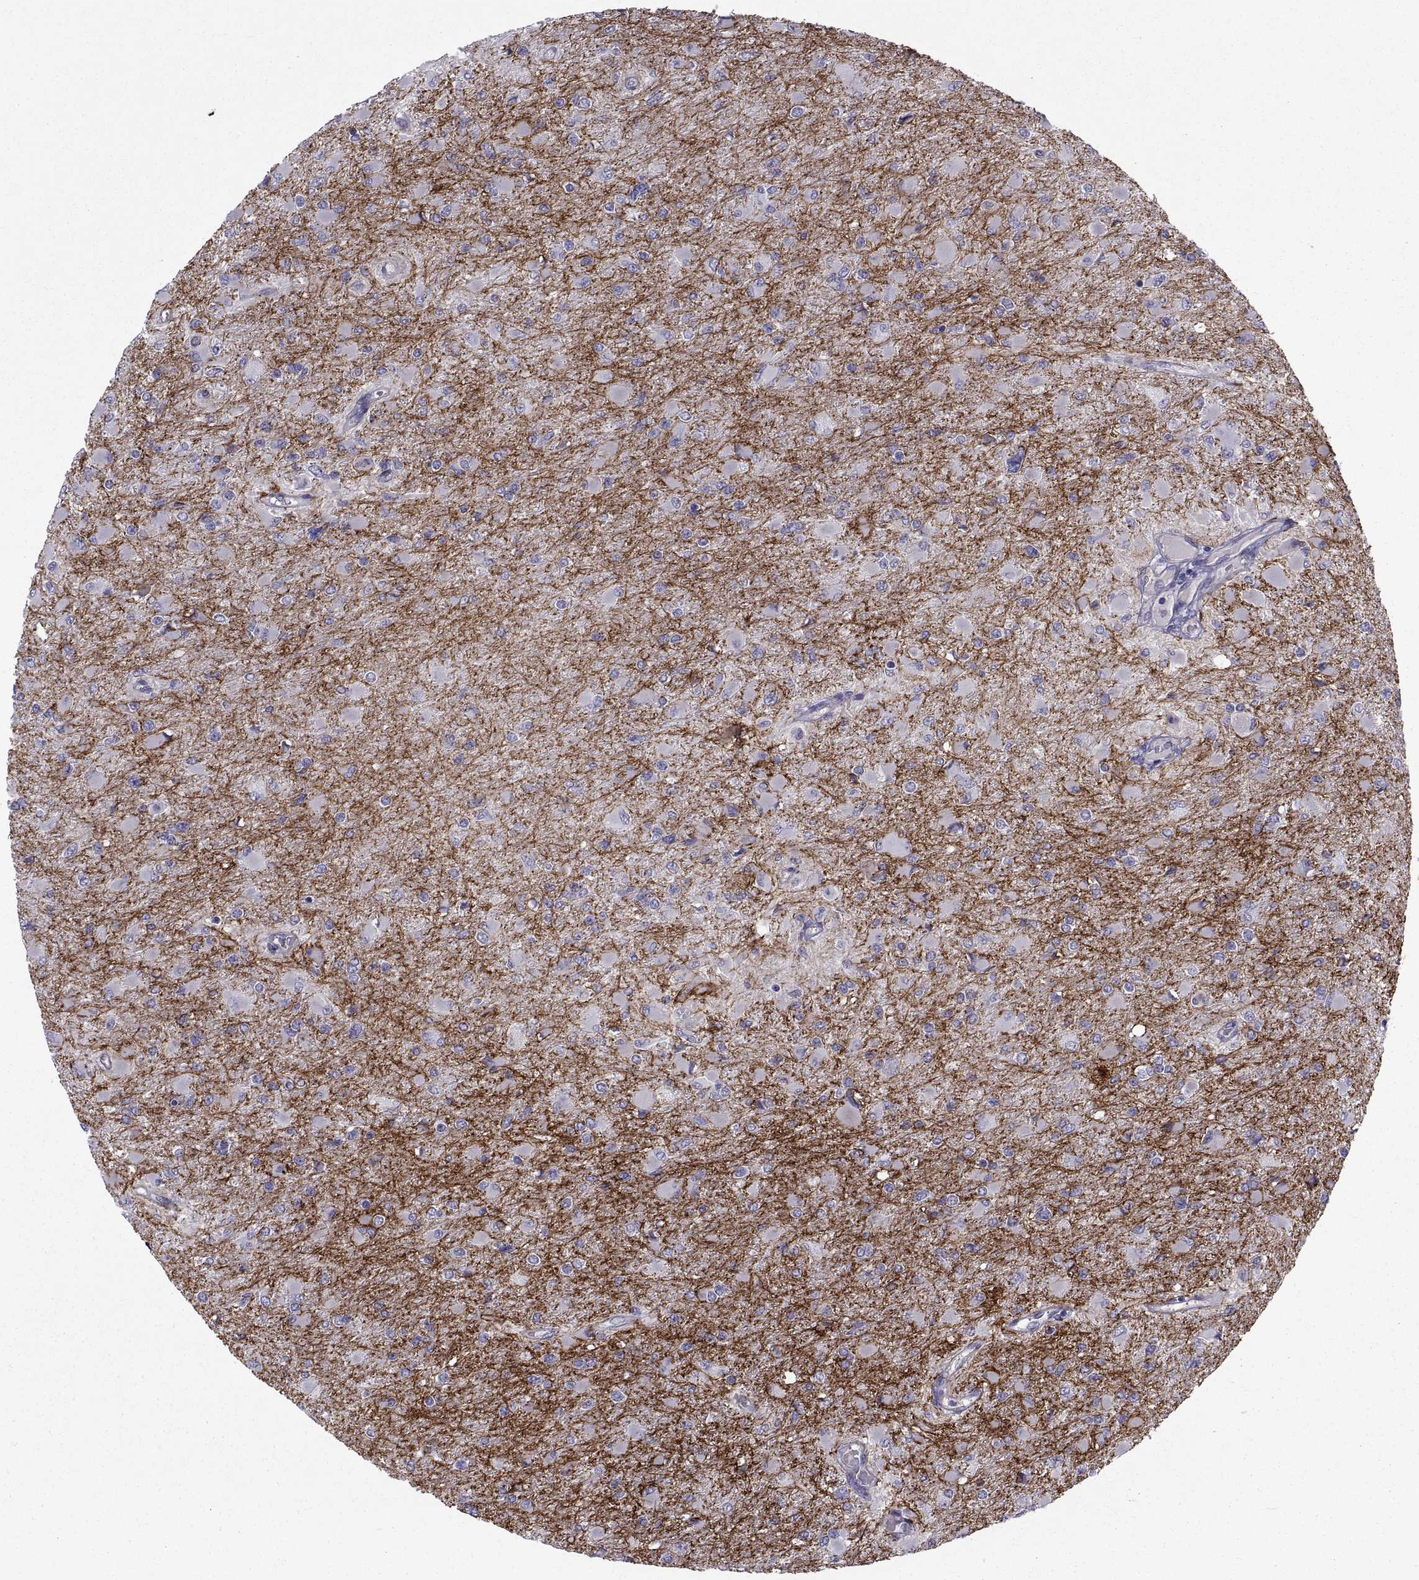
{"staining": {"intensity": "negative", "quantity": "none", "location": "none"}, "tissue": "glioma", "cell_type": "Tumor cells", "image_type": "cancer", "snomed": [{"axis": "morphology", "description": "Glioma, malignant, High grade"}, {"axis": "topography", "description": "Cerebral cortex"}], "caption": "There is no significant positivity in tumor cells of glioma.", "gene": "TMEM158", "patient": {"sex": "female", "age": 36}}